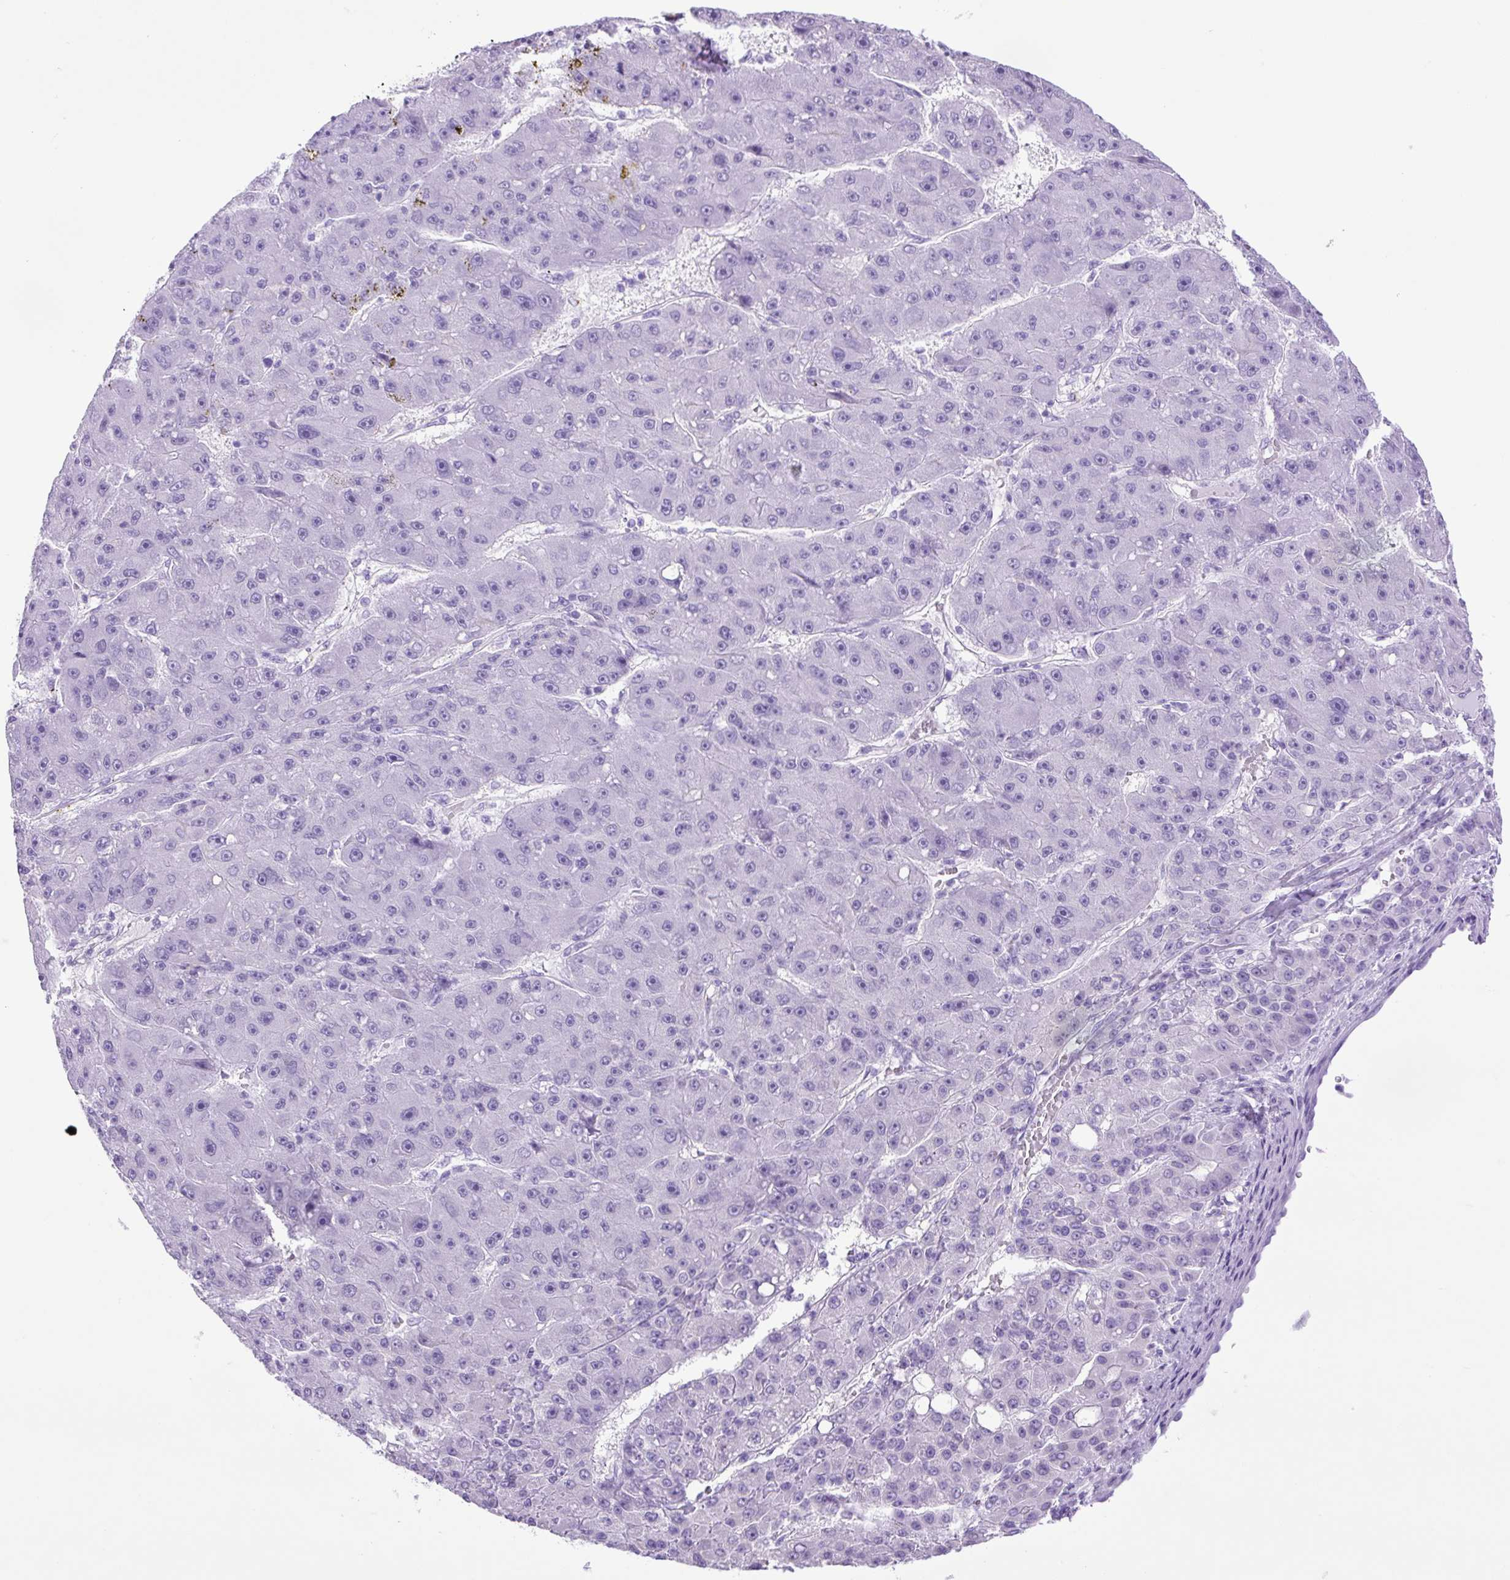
{"staining": {"intensity": "negative", "quantity": "none", "location": "none"}, "tissue": "liver cancer", "cell_type": "Tumor cells", "image_type": "cancer", "snomed": [{"axis": "morphology", "description": "Carcinoma, Hepatocellular, NOS"}, {"axis": "topography", "description": "Liver"}], "caption": "This is an immunohistochemistry image of liver cancer (hepatocellular carcinoma). There is no expression in tumor cells.", "gene": "KPNA1", "patient": {"sex": "male", "age": 67}}